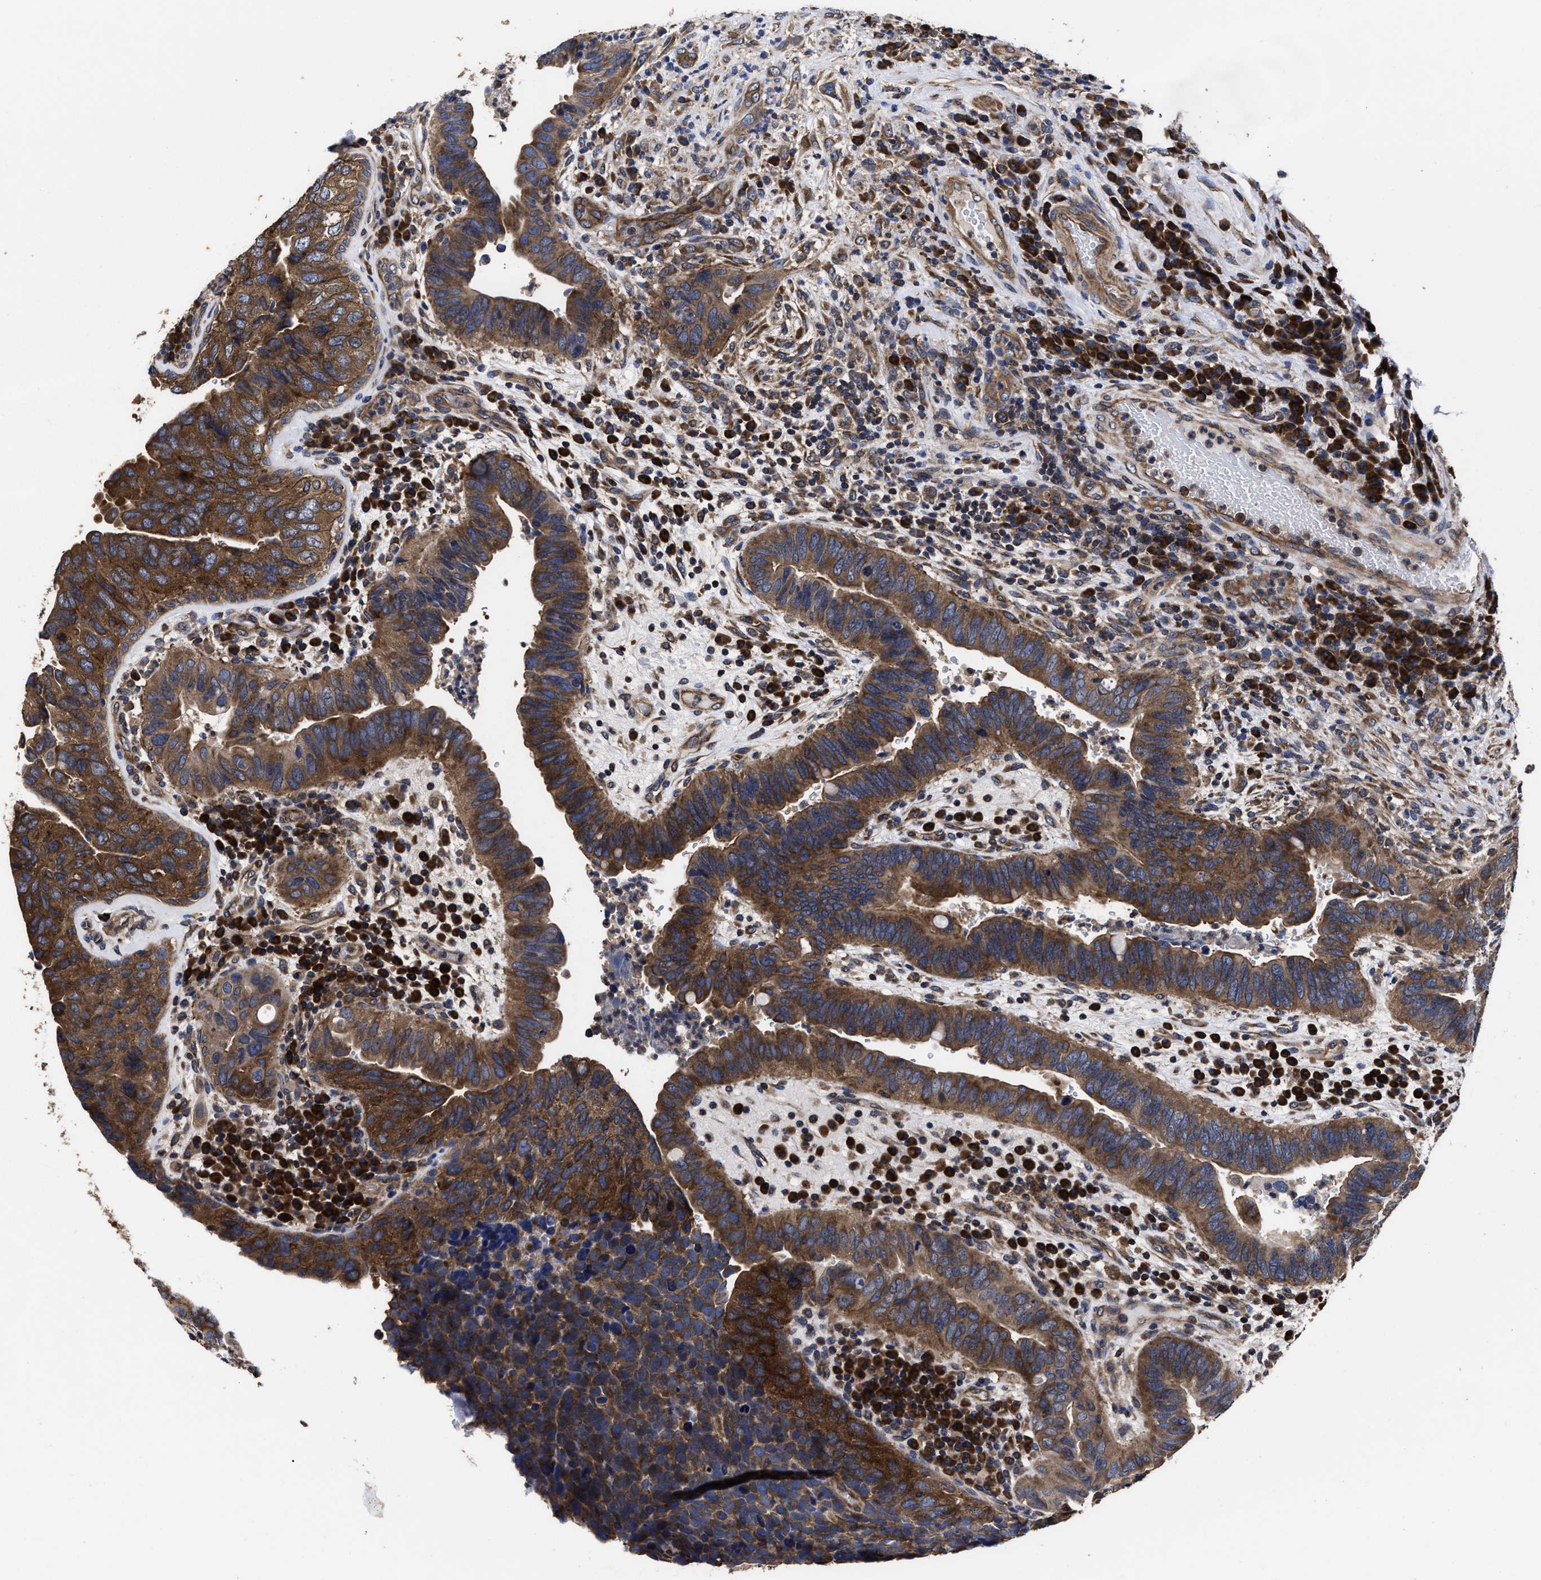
{"staining": {"intensity": "strong", "quantity": ">75%", "location": "cytoplasmic/membranous"}, "tissue": "urothelial cancer", "cell_type": "Tumor cells", "image_type": "cancer", "snomed": [{"axis": "morphology", "description": "Urothelial carcinoma, High grade"}, {"axis": "topography", "description": "Urinary bladder"}], "caption": "Protein staining by IHC displays strong cytoplasmic/membranous staining in approximately >75% of tumor cells in high-grade urothelial carcinoma. Nuclei are stained in blue.", "gene": "AVEN", "patient": {"sex": "female", "age": 82}}